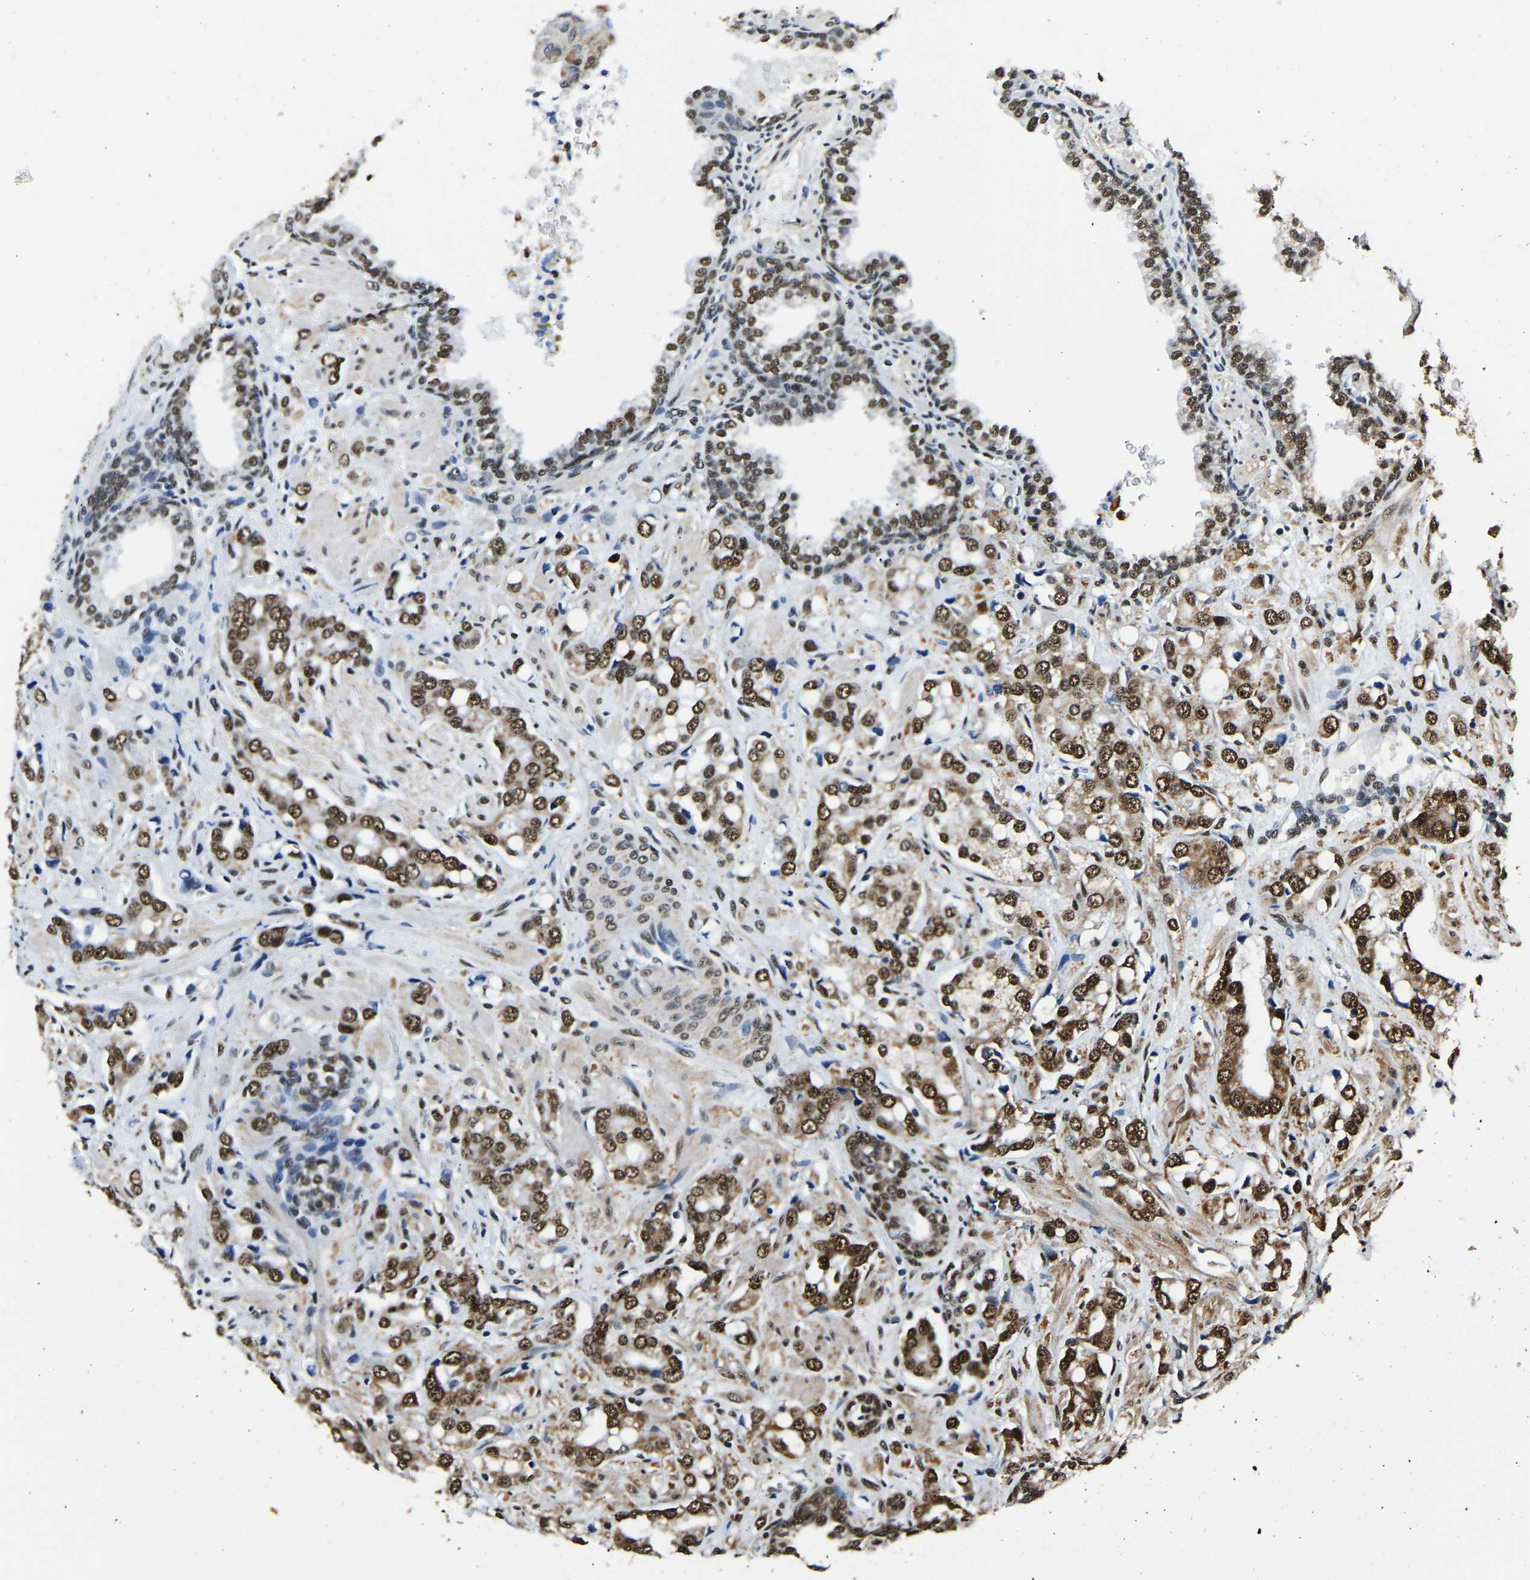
{"staining": {"intensity": "moderate", "quantity": ">75%", "location": "cytoplasmic/membranous,nuclear"}, "tissue": "prostate cancer", "cell_type": "Tumor cells", "image_type": "cancer", "snomed": [{"axis": "morphology", "description": "Adenocarcinoma, High grade"}, {"axis": "topography", "description": "Prostate"}], "caption": "High-power microscopy captured an immunohistochemistry histopathology image of prostate adenocarcinoma (high-grade), revealing moderate cytoplasmic/membranous and nuclear expression in approximately >75% of tumor cells.", "gene": "SAFB", "patient": {"sex": "male", "age": 52}}